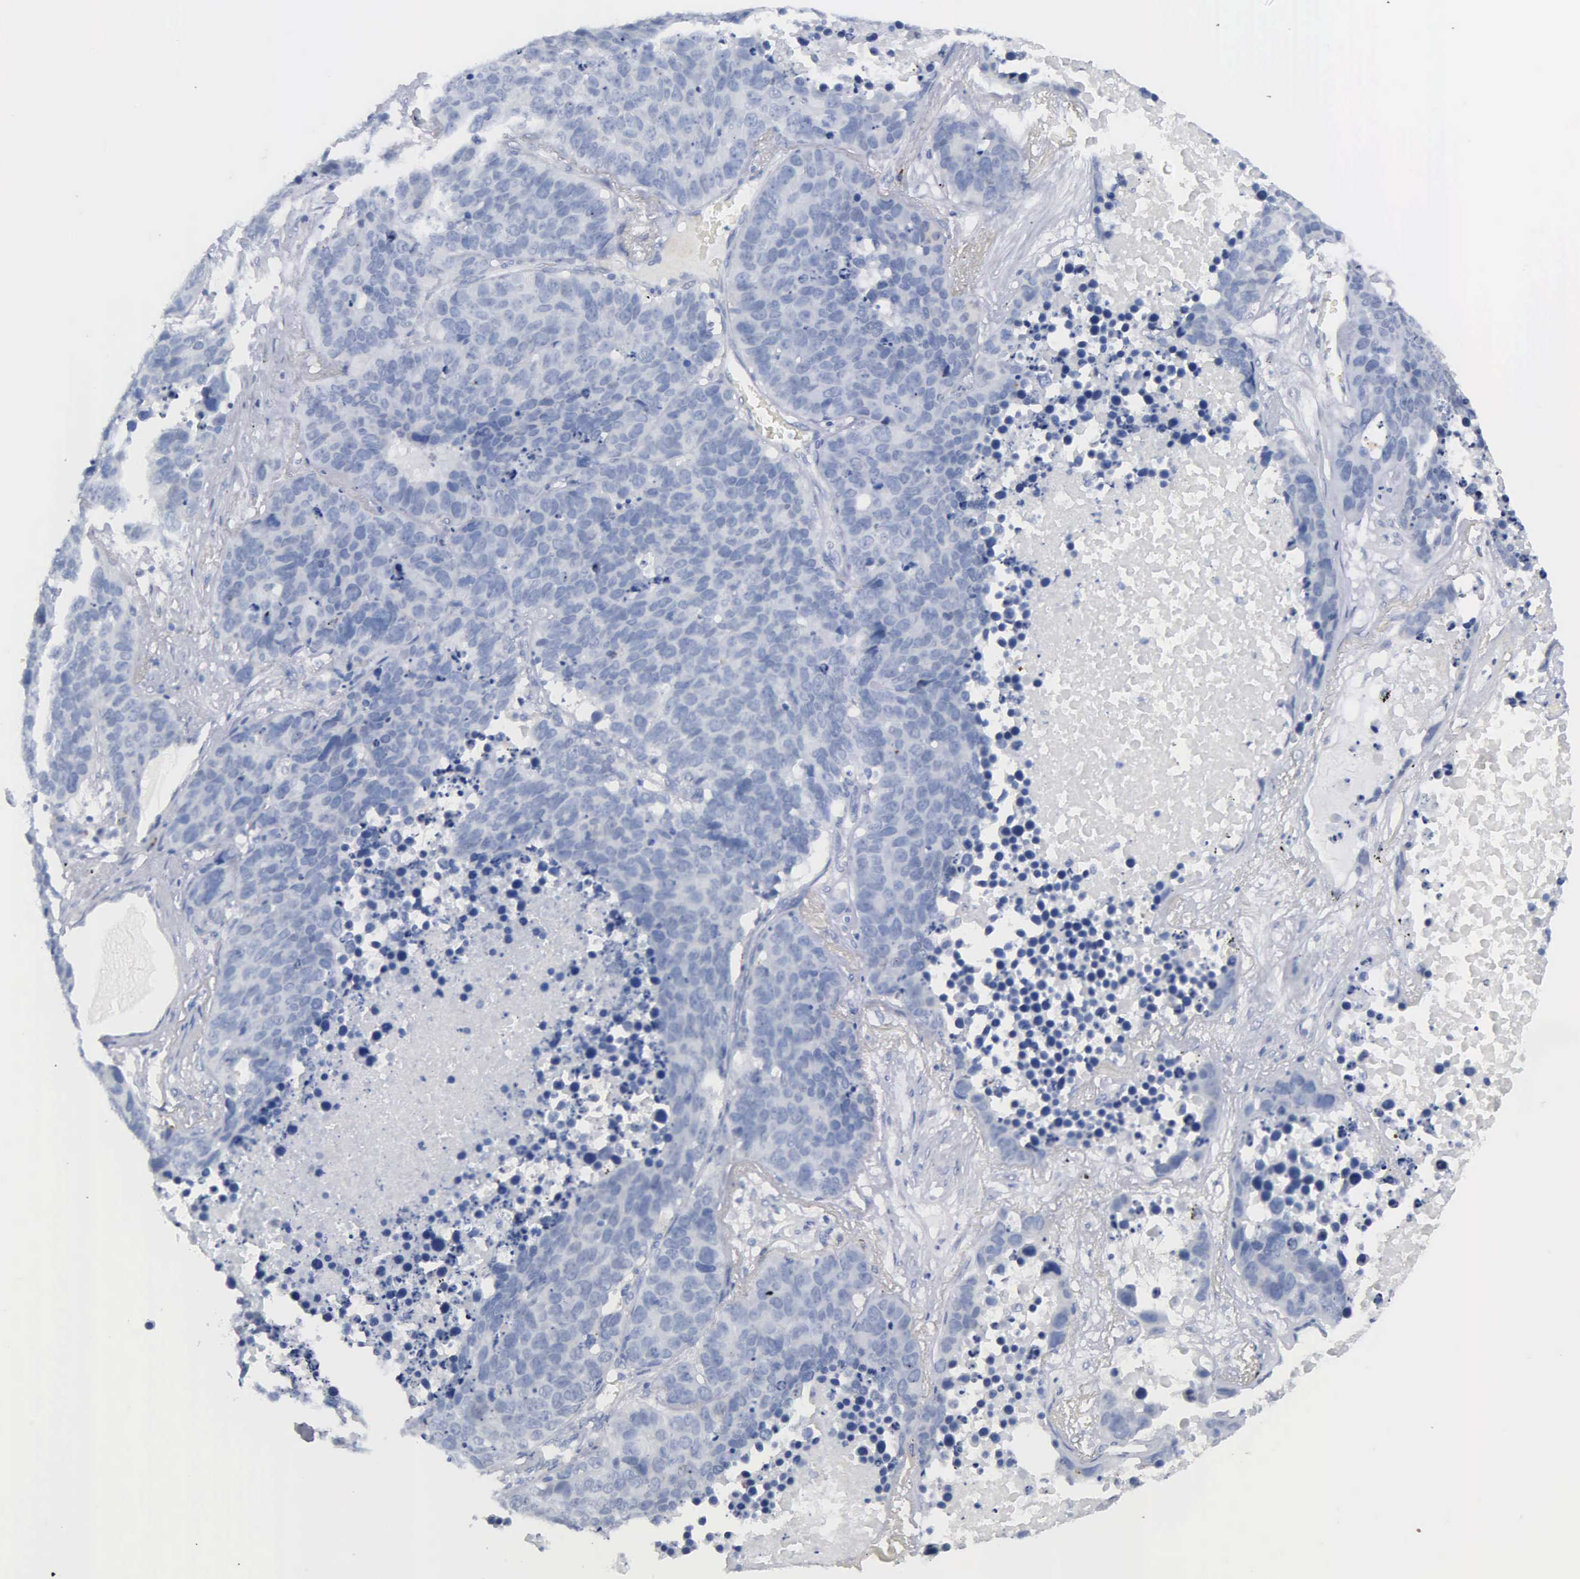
{"staining": {"intensity": "negative", "quantity": "none", "location": "none"}, "tissue": "lung cancer", "cell_type": "Tumor cells", "image_type": "cancer", "snomed": [{"axis": "morphology", "description": "Carcinoid, malignant, NOS"}, {"axis": "topography", "description": "Lung"}], "caption": "The histopathology image demonstrates no staining of tumor cells in lung cancer. The staining is performed using DAB (3,3'-diaminobenzidine) brown chromogen with nuclei counter-stained in using hematoxylin.", "gene": "ASPHD2", "patient": {"sex": "male", "age": 60}}